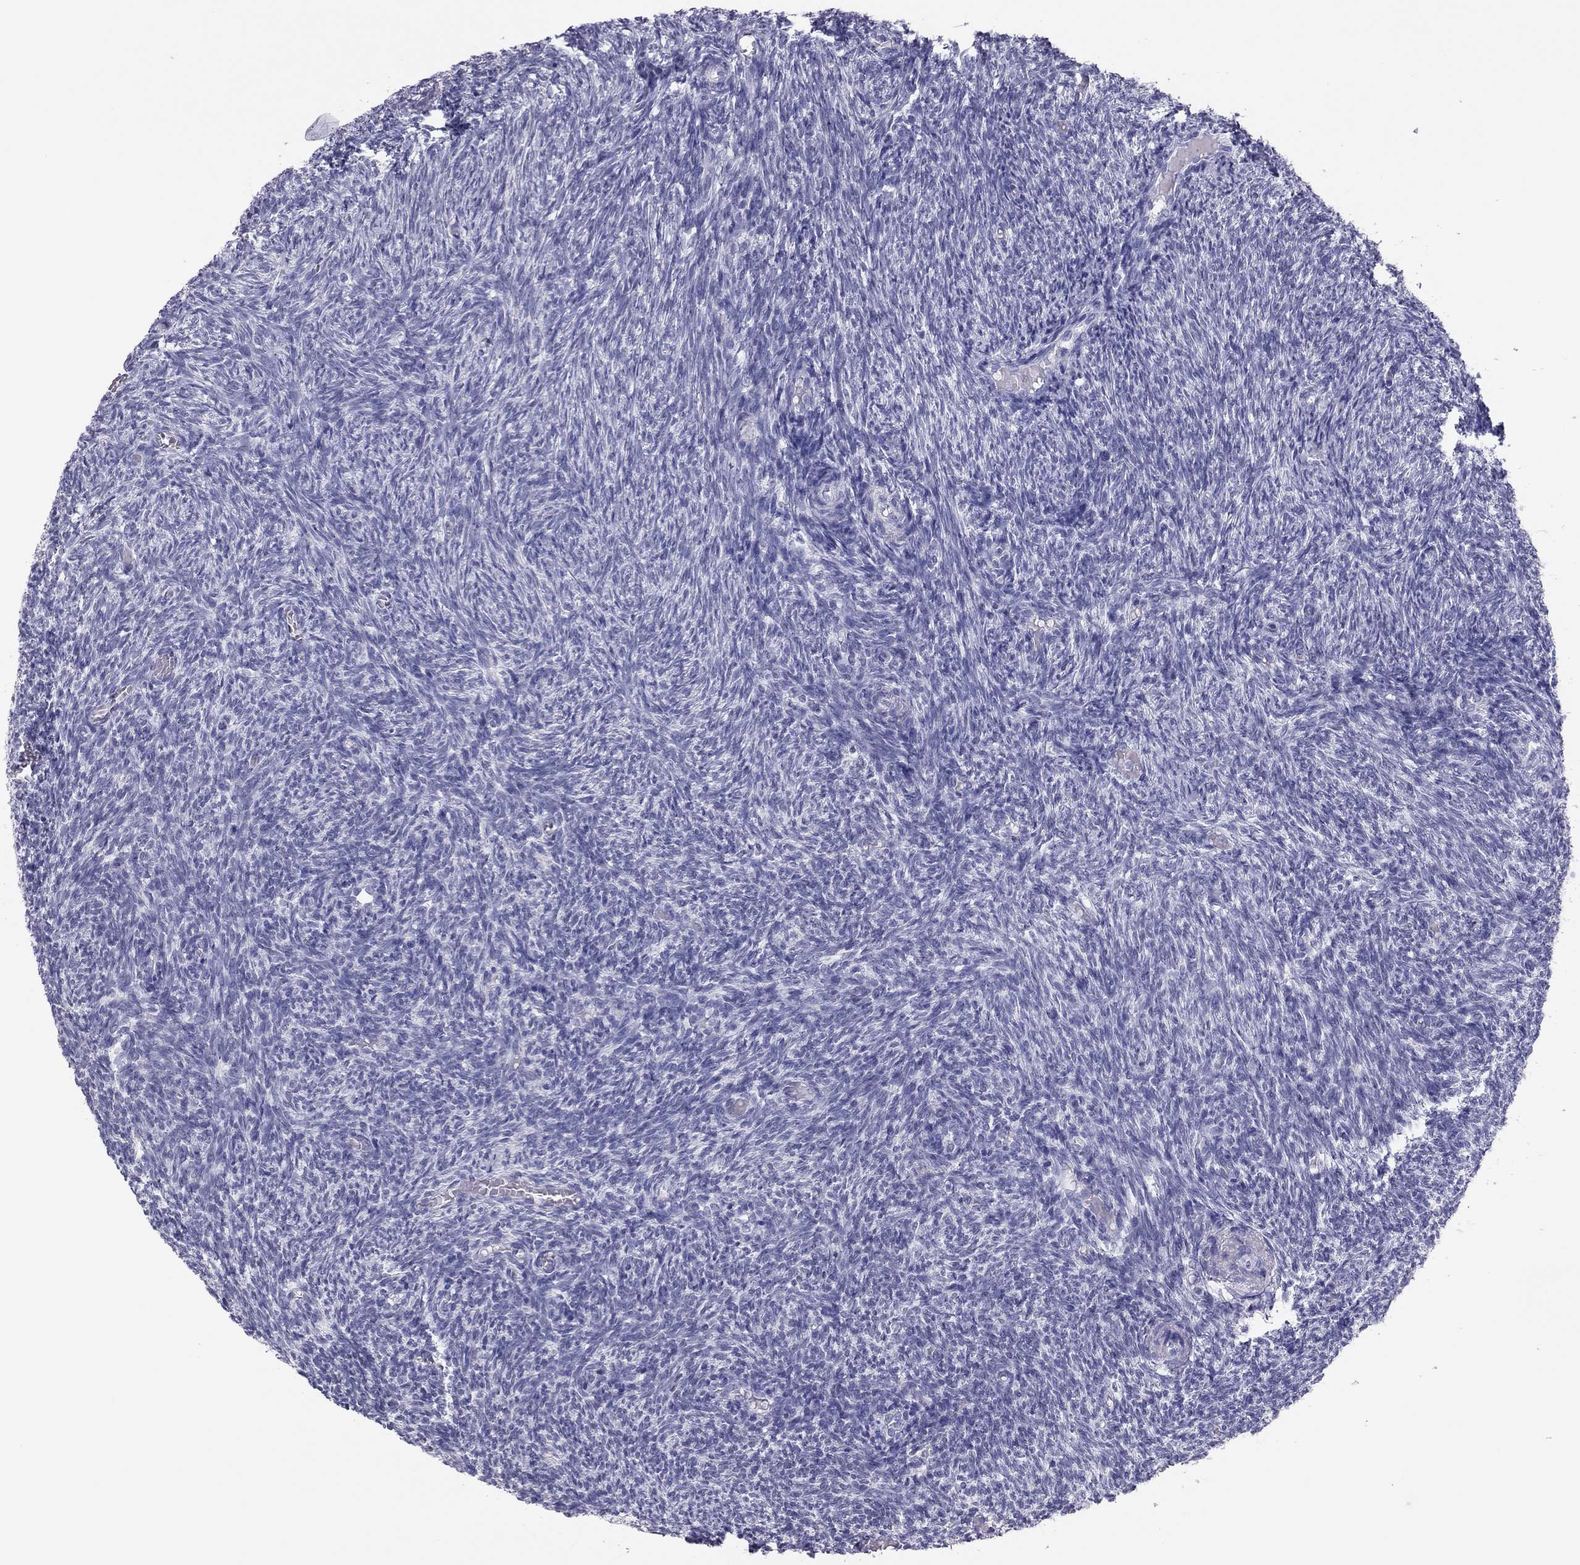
{"staining": {"intensity": "negative", "quantity": "none", "location": "none"}, "tissue": "ovary", "cell_type": "Follicle cells", "image_type": "normal", "snomed": [{"axis": "morphology", "description": "Normal tissue, NOS"}, {"axis": "topography", "description": "Ovary"}], "caption": "High power microscopy image of an immunohistochemistry (IHC) micrograph of benign ovary, revealing no significant expression in follicle cells.", "gene": "PHOX2A", "patient": {"sex": "female", "age": 39}}